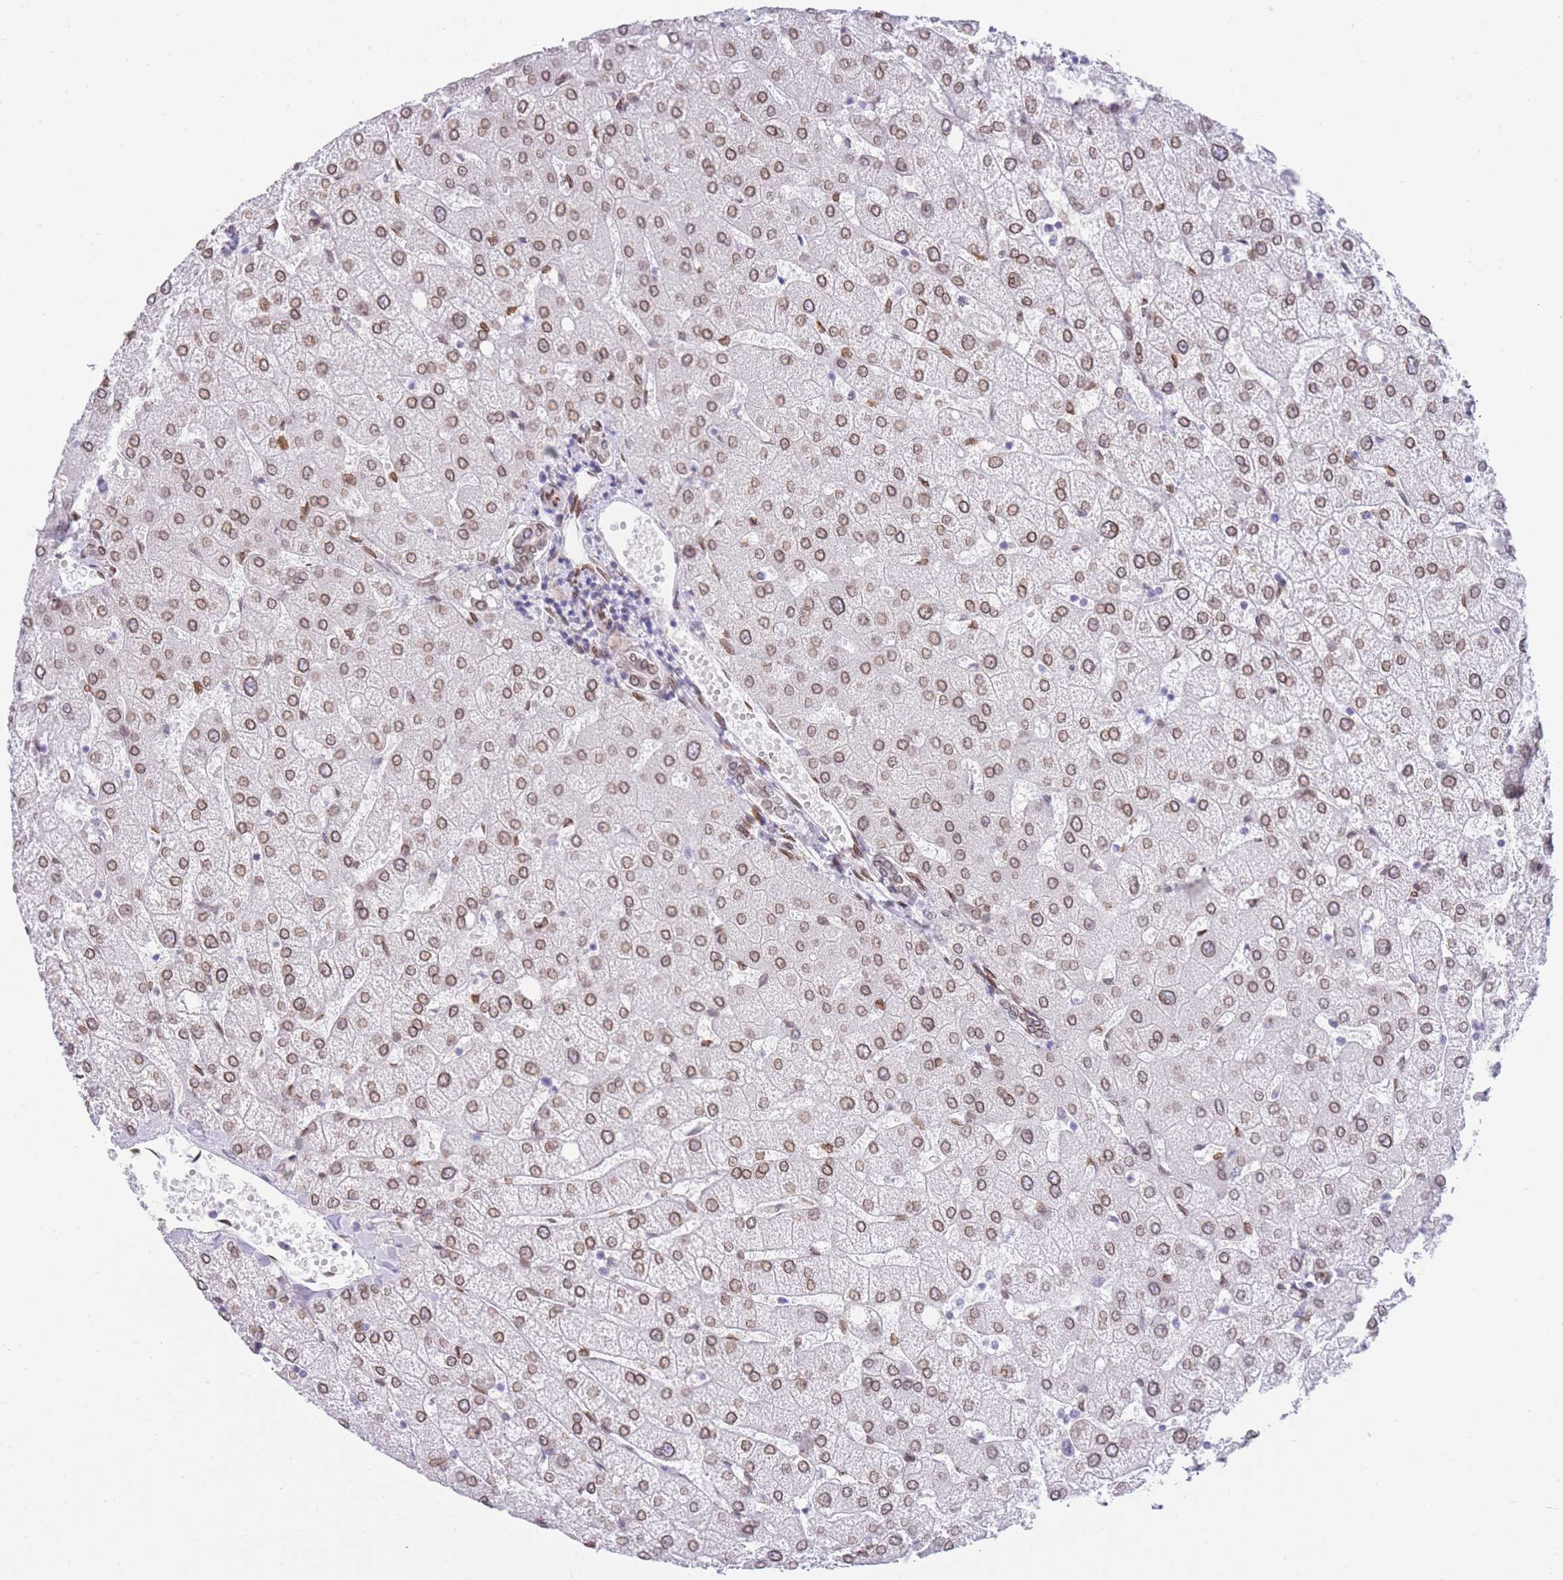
{"staining": {"intensity": "moderate", "quantity": "25%-75%", "location": "nuclear"}, "tissue": "liver", "cell_type": "Cholangiocytes", "image_type": "normal", "snomed": [{"axis": "morphology", "description": "Normal tissue, NOS"}, {"axis": "topography", "description": "Liver"}], "caption": "Immunohistochemistry histopathology image of benign liver: liver stained using IHC reveals medium levels of moderate protein expression localized specifically in the nuclear of cholangiocytes, appearing as a nuclear brown color.", "gene": "OR10AD1", "patient": {"sex": "female", "age": 54}}